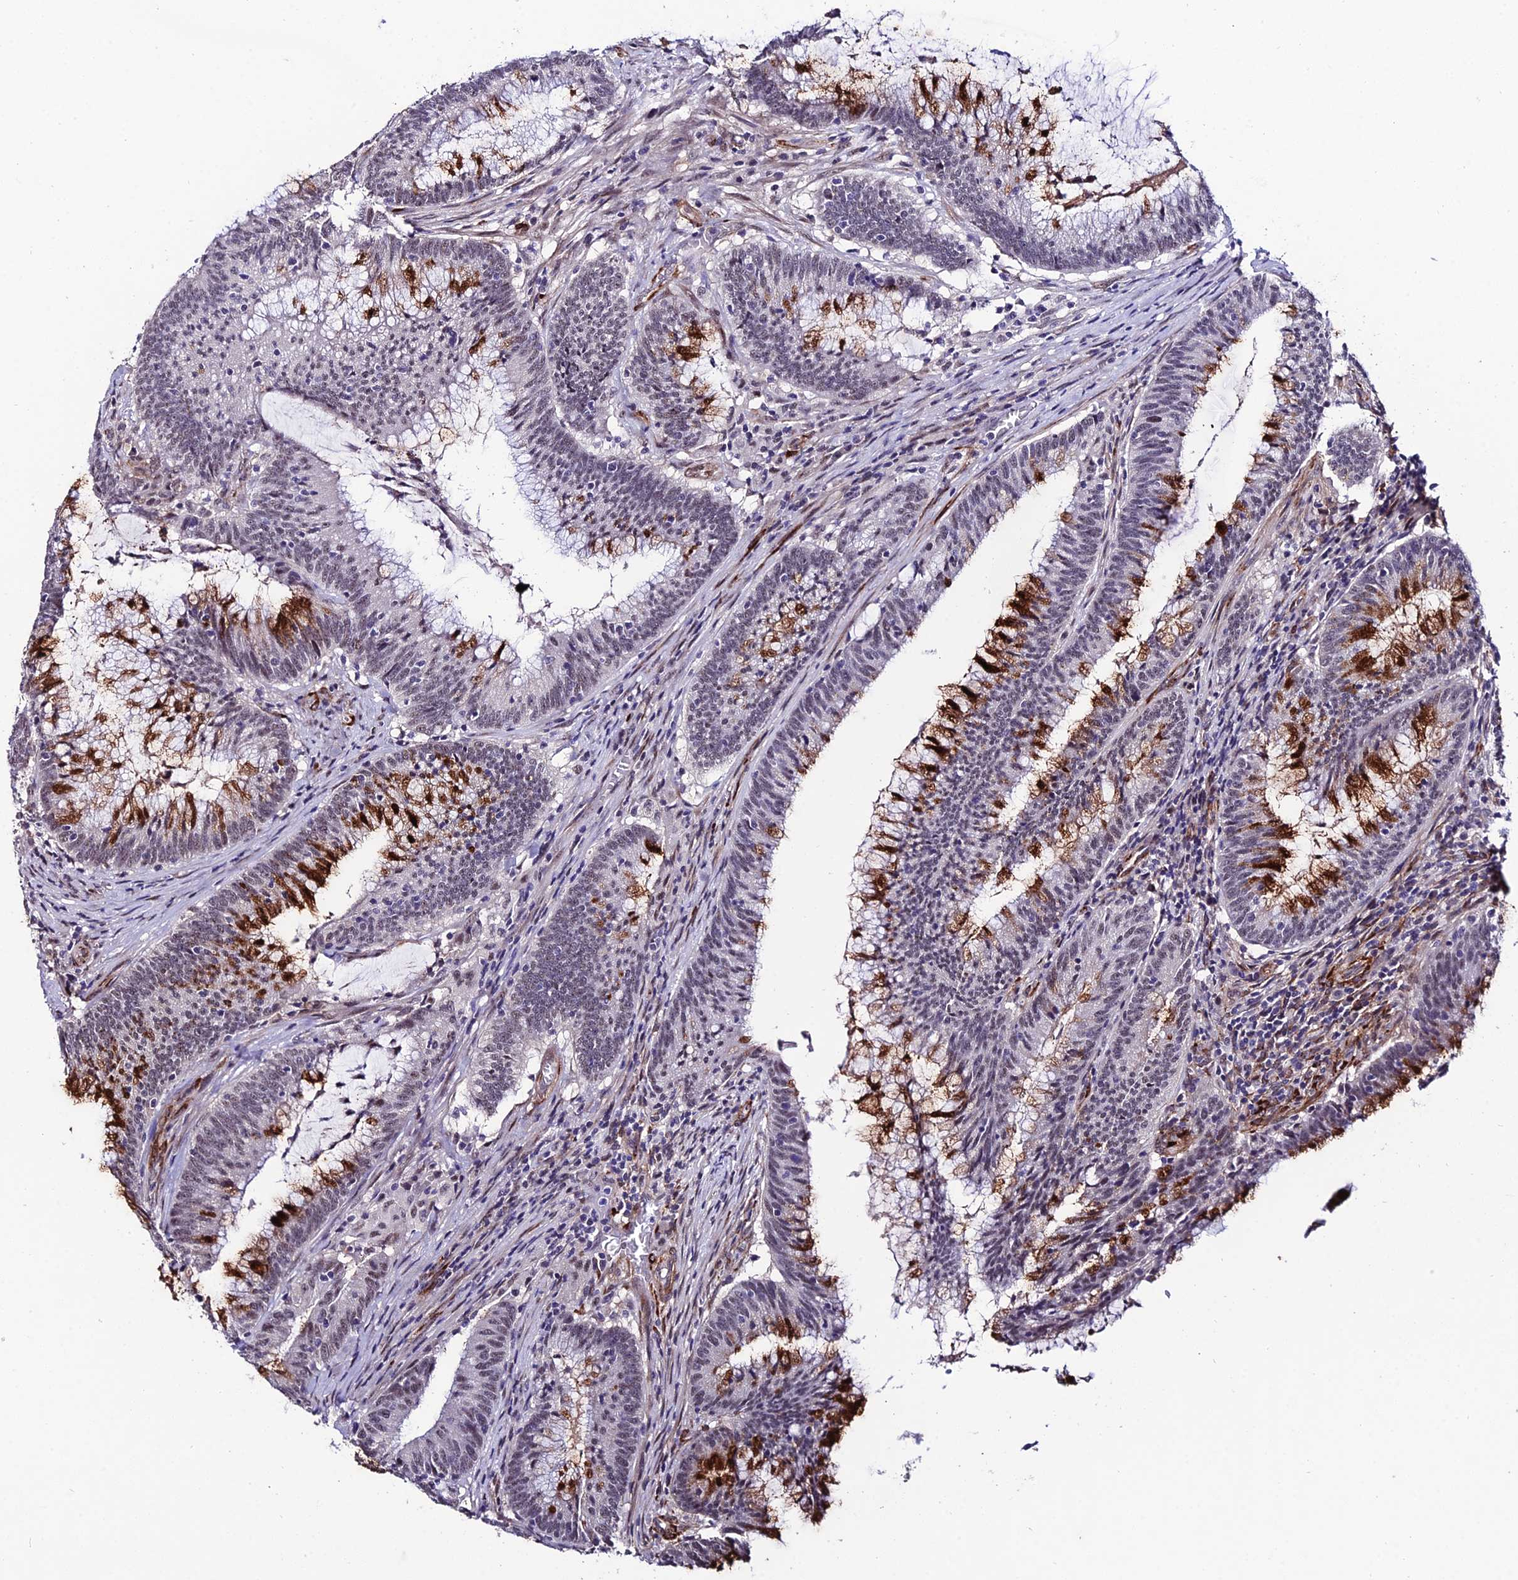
{"staining": {"intensity": "strong", "quantity": "25%-75%", "location": "cytoplasmic/membranous"}, "tissue": "colorectal cancer", "cell_type": "Tumor cells", "image_type": "cancer", "snomed": [{"axis": "morphology", "description": "Adenocarcinoma, NOS"}, {"axis": "topography", "description": "Rectum"}], "caption": "Immunohistochemistry of human colorectal adenocarcinoma exhibits high levels of strong cytoplasmic/membranous positivity in about 25%-75% of tumor cells.", "gene": "SYT15", "patient": {"sex": "female", "age": 77}}